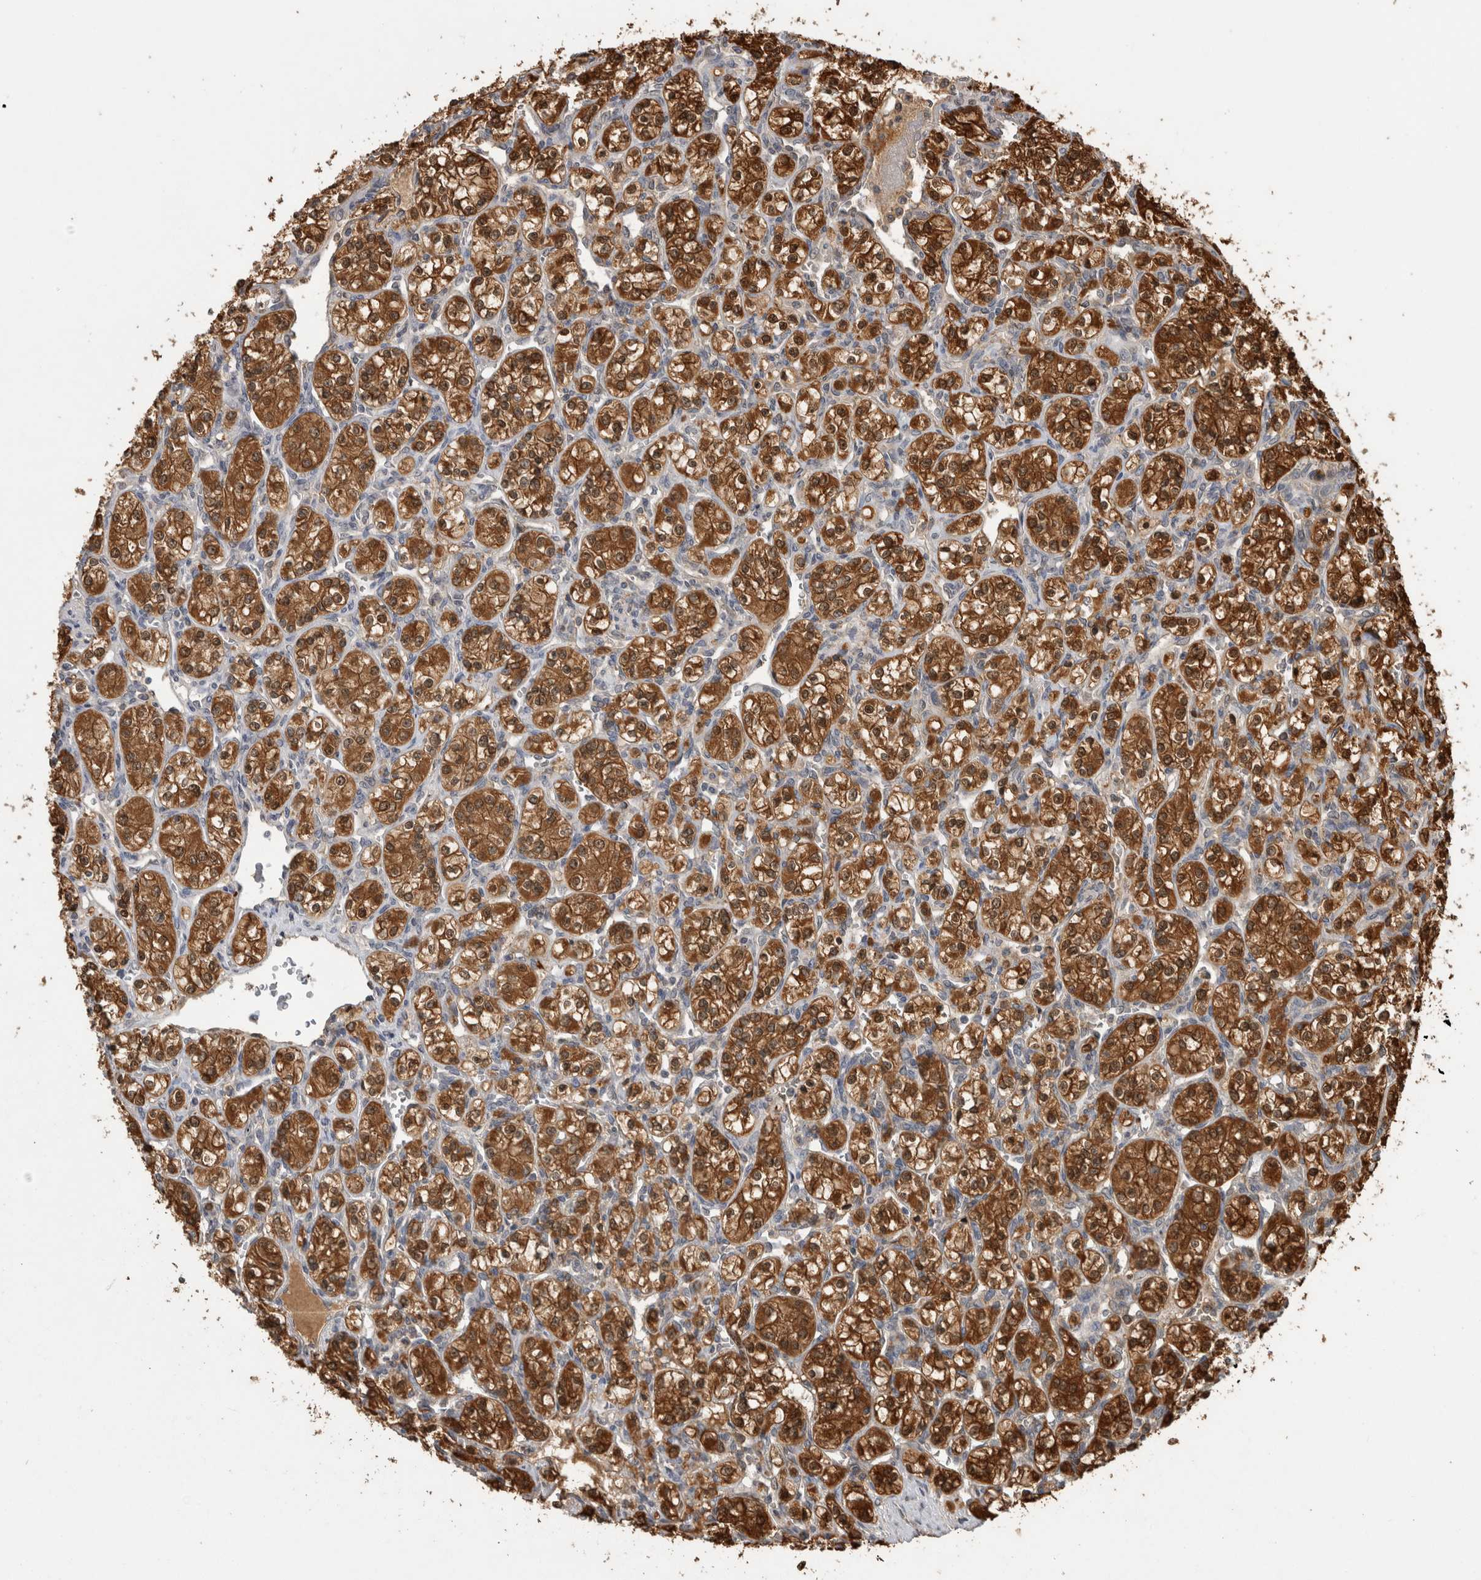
{"staining": {"intensity": "strong", "quantity": ">75%", "location": "cytoplasmic/membranous"}, "tissue": "renal cancer", "cell_type": "Tumor cells", "image_type": "cancer", "snomed": [{"axis": "morphology", "description": "Adenocarcinoma, NOS"}, {"axis": "topography", "description": "Kidney"}], "caption": "Immunohistochemical staining of renal adenocarcinoma demonstrates high levels of strong cytoplasmic/membranous protein expression in approximately >75% of tumor cells.", "gene": "ASTN2", "patient": {"sex": "male", "age": 77}}